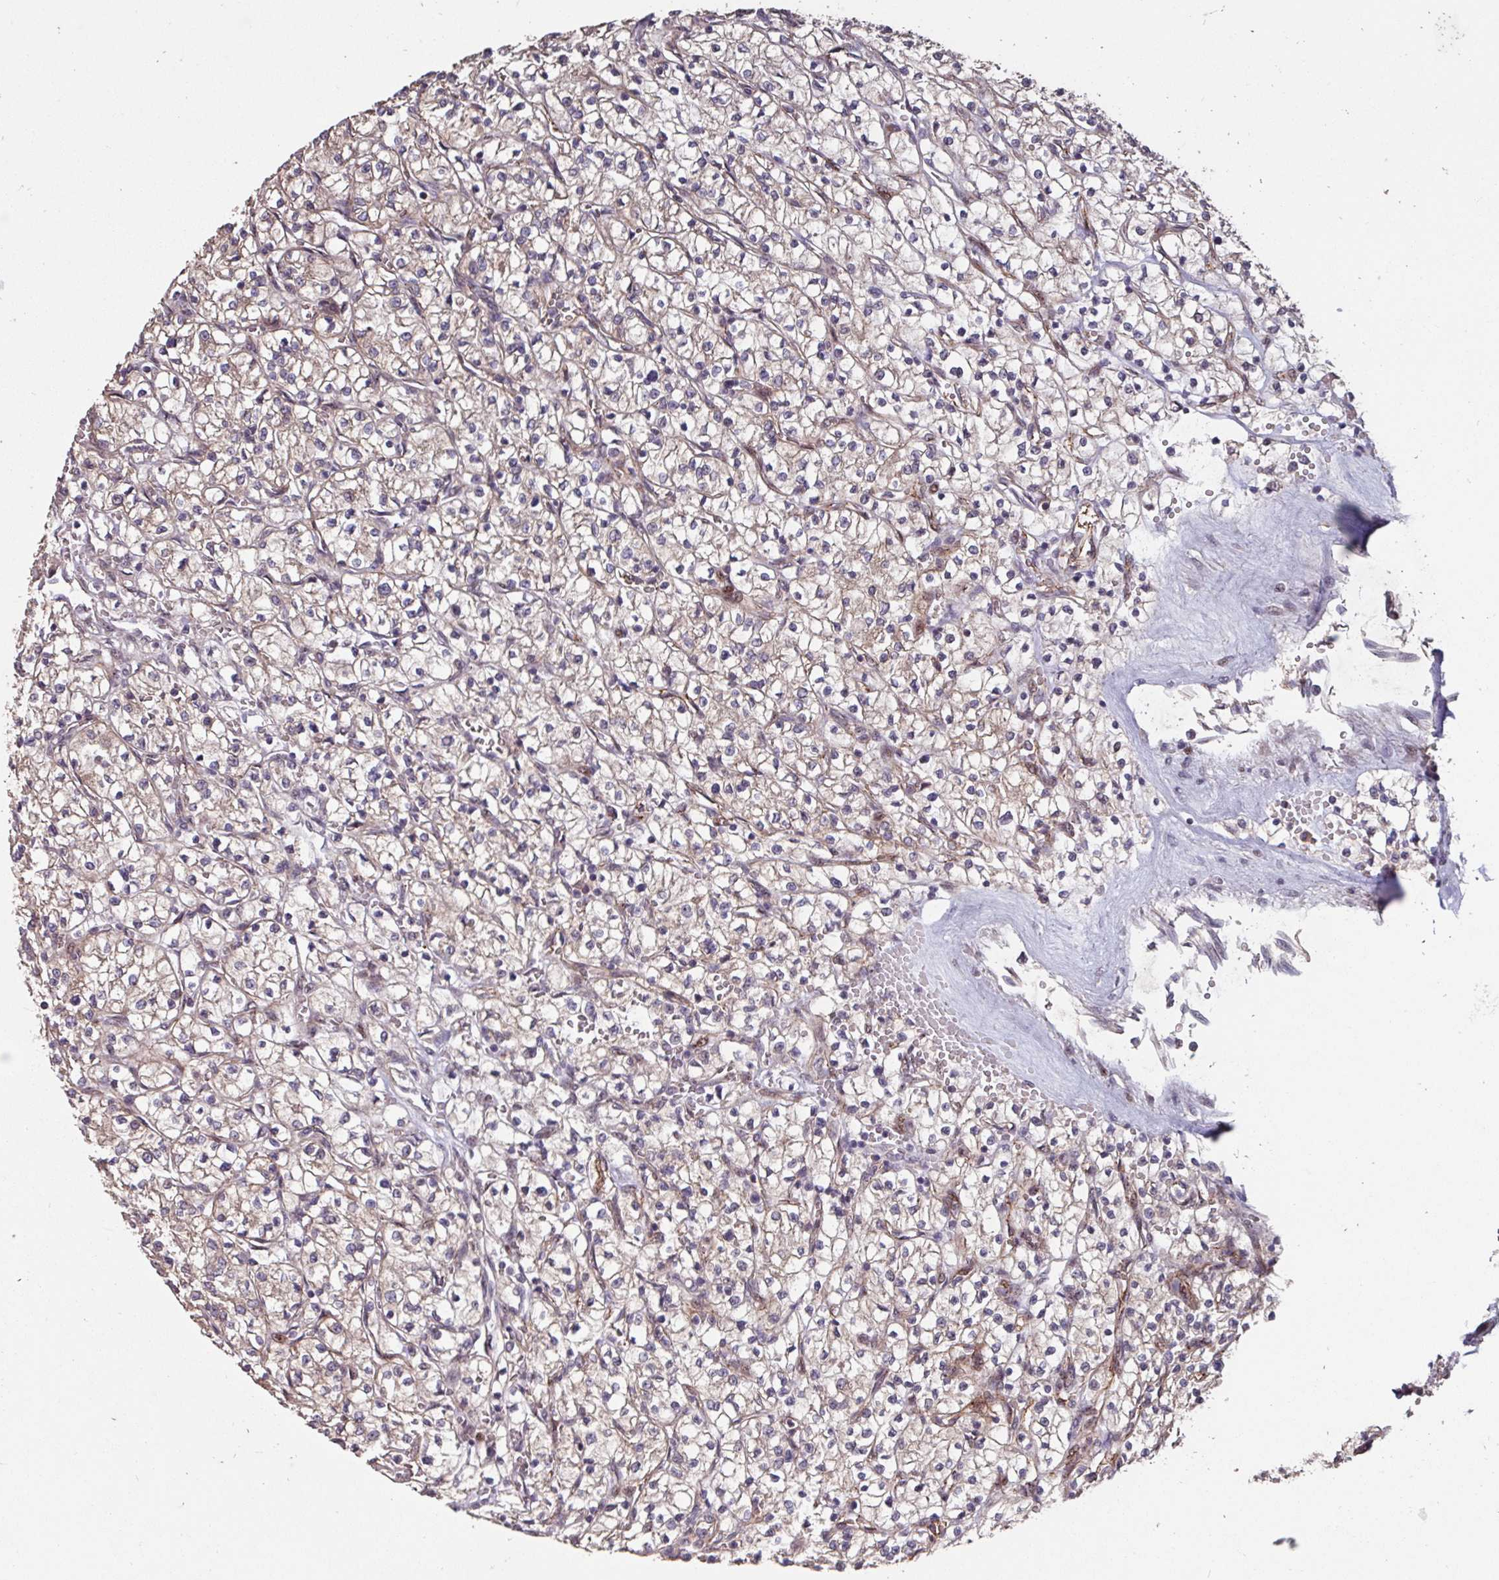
{"staining": {"intensity": "weak", "quantity": "25%-75%", "location": "cytoplasmic/membranous"}, "tissue": "renal cancer", "cell_type": "Tumor cells", "image_type": "cancer", "snomed": [{"axis": "morphology", "description": "Adenocarcinoma, NOS"}, {"axis": "topography", "description": "Kidney"}], "caption": "Renal adenocarcinoma stained with a protein marker displays weak staining in tumor cells.", "gene": "TMEM88", "patient": {"sex": "female", "age": 64}}